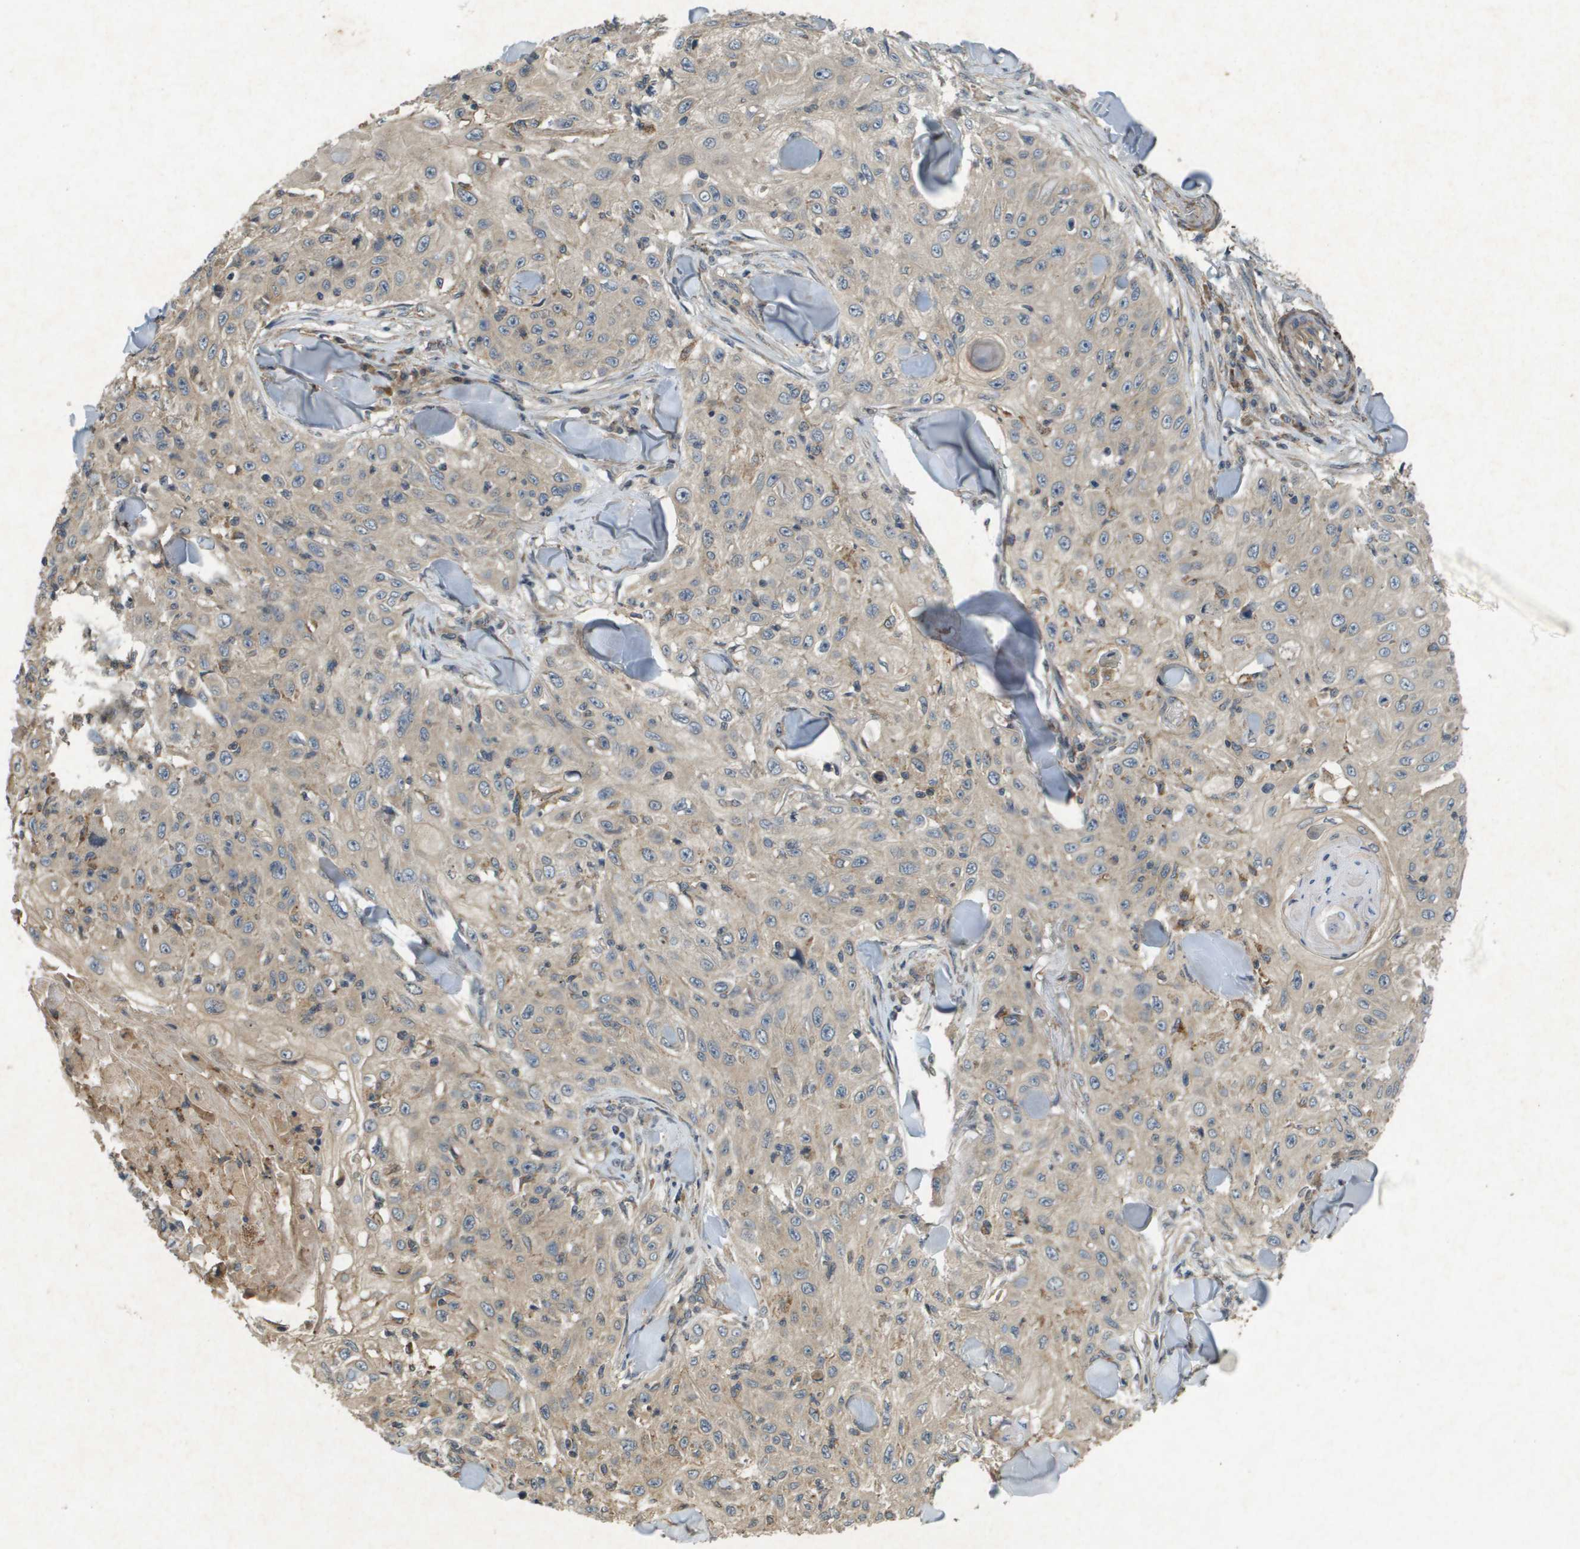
{"staining": {"intensity": "weak", "quantity": ">75%", "location": "cytoplasmic/membranous"}, "tissue": "skin cancer", "cell_type": "Tumor cells", "image_type": "cancer", "snomed": [{"axis": "morphology", "description": "Squamous cell carcinoma, NOS"}, {"axis": "topography", "description": "Skin"}], "caption": "Human skin cancer stained for a protein (brown) exhibits weak cytoplasmic/membranous positive expression in about >75% of tumor cells.", "gene": "CDKN2C", "patient": {"sex": "male", "age": 86}}